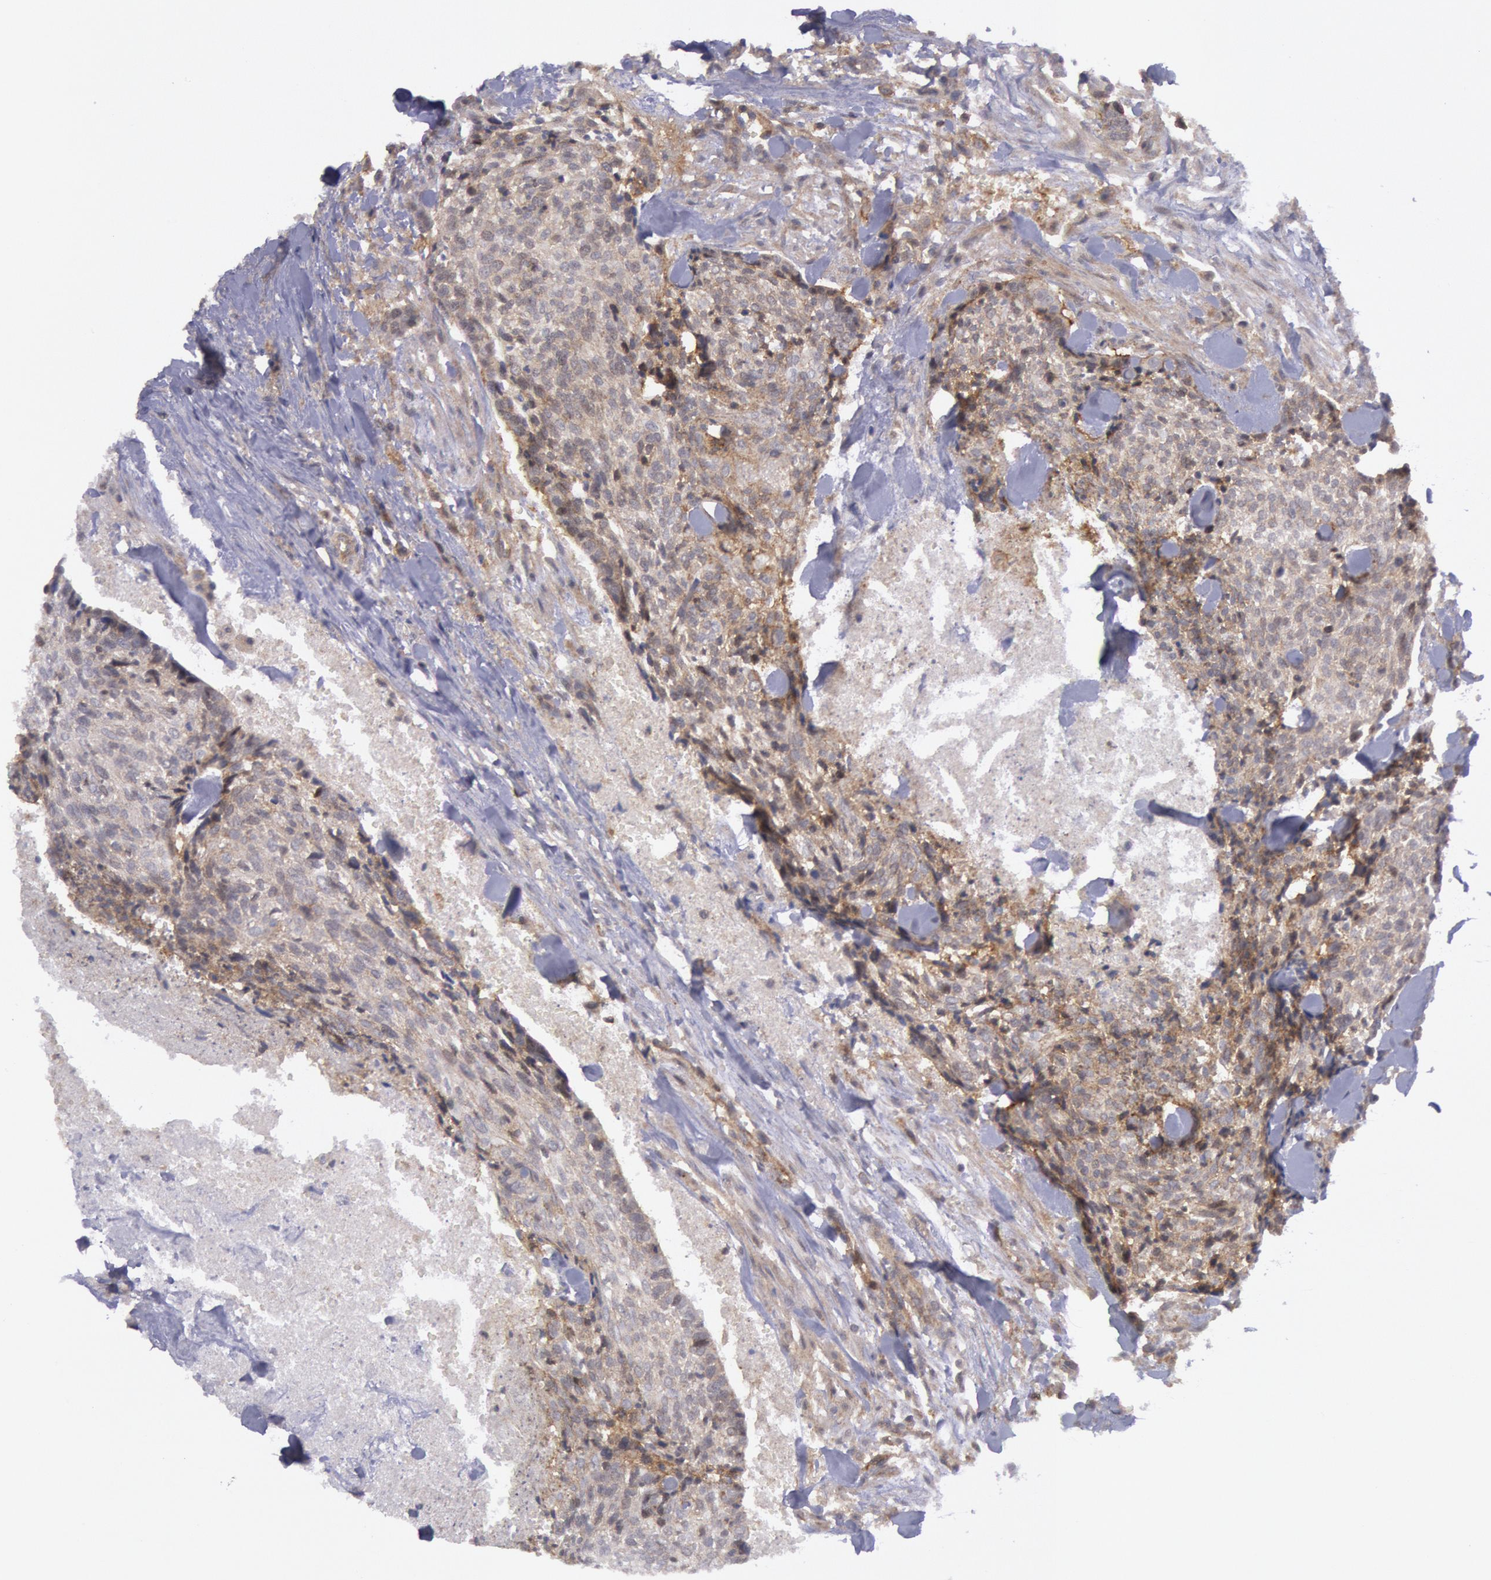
{"staining": {"intensity": "weak", "quantity": "<25%", "location": "cytoplasmic/membranous"}, "tissue": "head and neck cancer", "cell_type": "Tumor cells", "image_type": "cancer", "snomed": [{"axis": "morphology", "description": "Squamous cell carcinoma, NOS"}, {"axis": "topography", "description": "Salivary gland"}, {"axis": "topography", "description": "Head-Neck"}], "caption": "This photomicrograph is of head and neck cancer (squamous cell carcinoma) stained with immunohistochemistry to label a protein in brown with the nuclei are counter-stained blue. There is no positivity in tumor cells. Nuclei are stained in blue.", "gene": "STX4", "patient": {"sex": "male", "age": 70}}